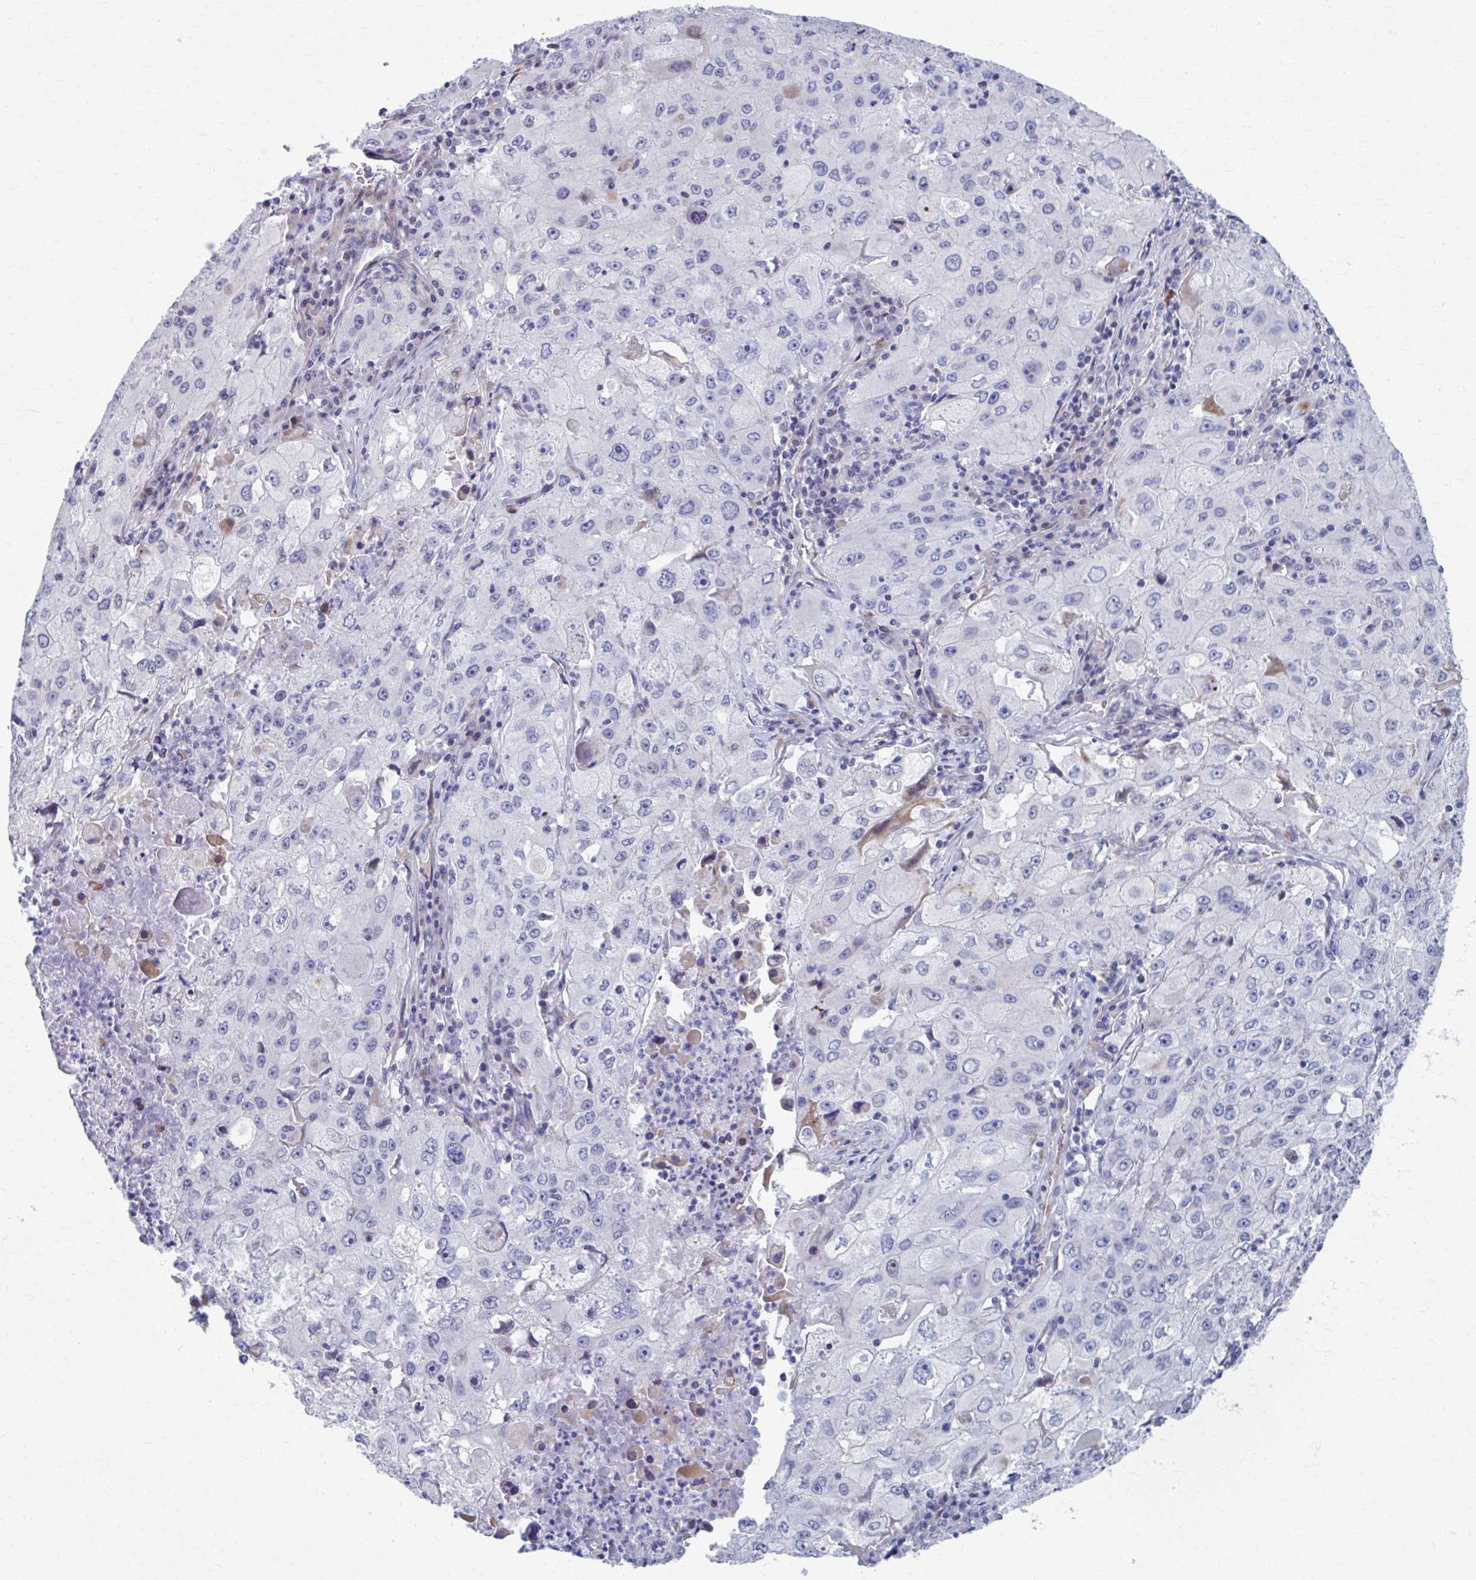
{"staining": {"intensity": "negative", "quantity": "none", "location": "none"}, "tissue": "lung cancer", "cell_type": "Tumor cells", "image_type": "cancer", "snomed": [{"axis": "morphology", "description": "Squamous cell carcinoma, NOS"}, {"axis": "topography", "description": "Lung"}], "caption": "Tumor cells show no significant positivity in squamous cell carcinoma (lung). (Stains: DAB (3,3'-diaminobenzidine) IHC with hematoxylin counter stain, Microscopy: brightfield microscopy at high magnification).", "gene": "ABHD16B", "patient": {"sex": "male", "age": 63}}